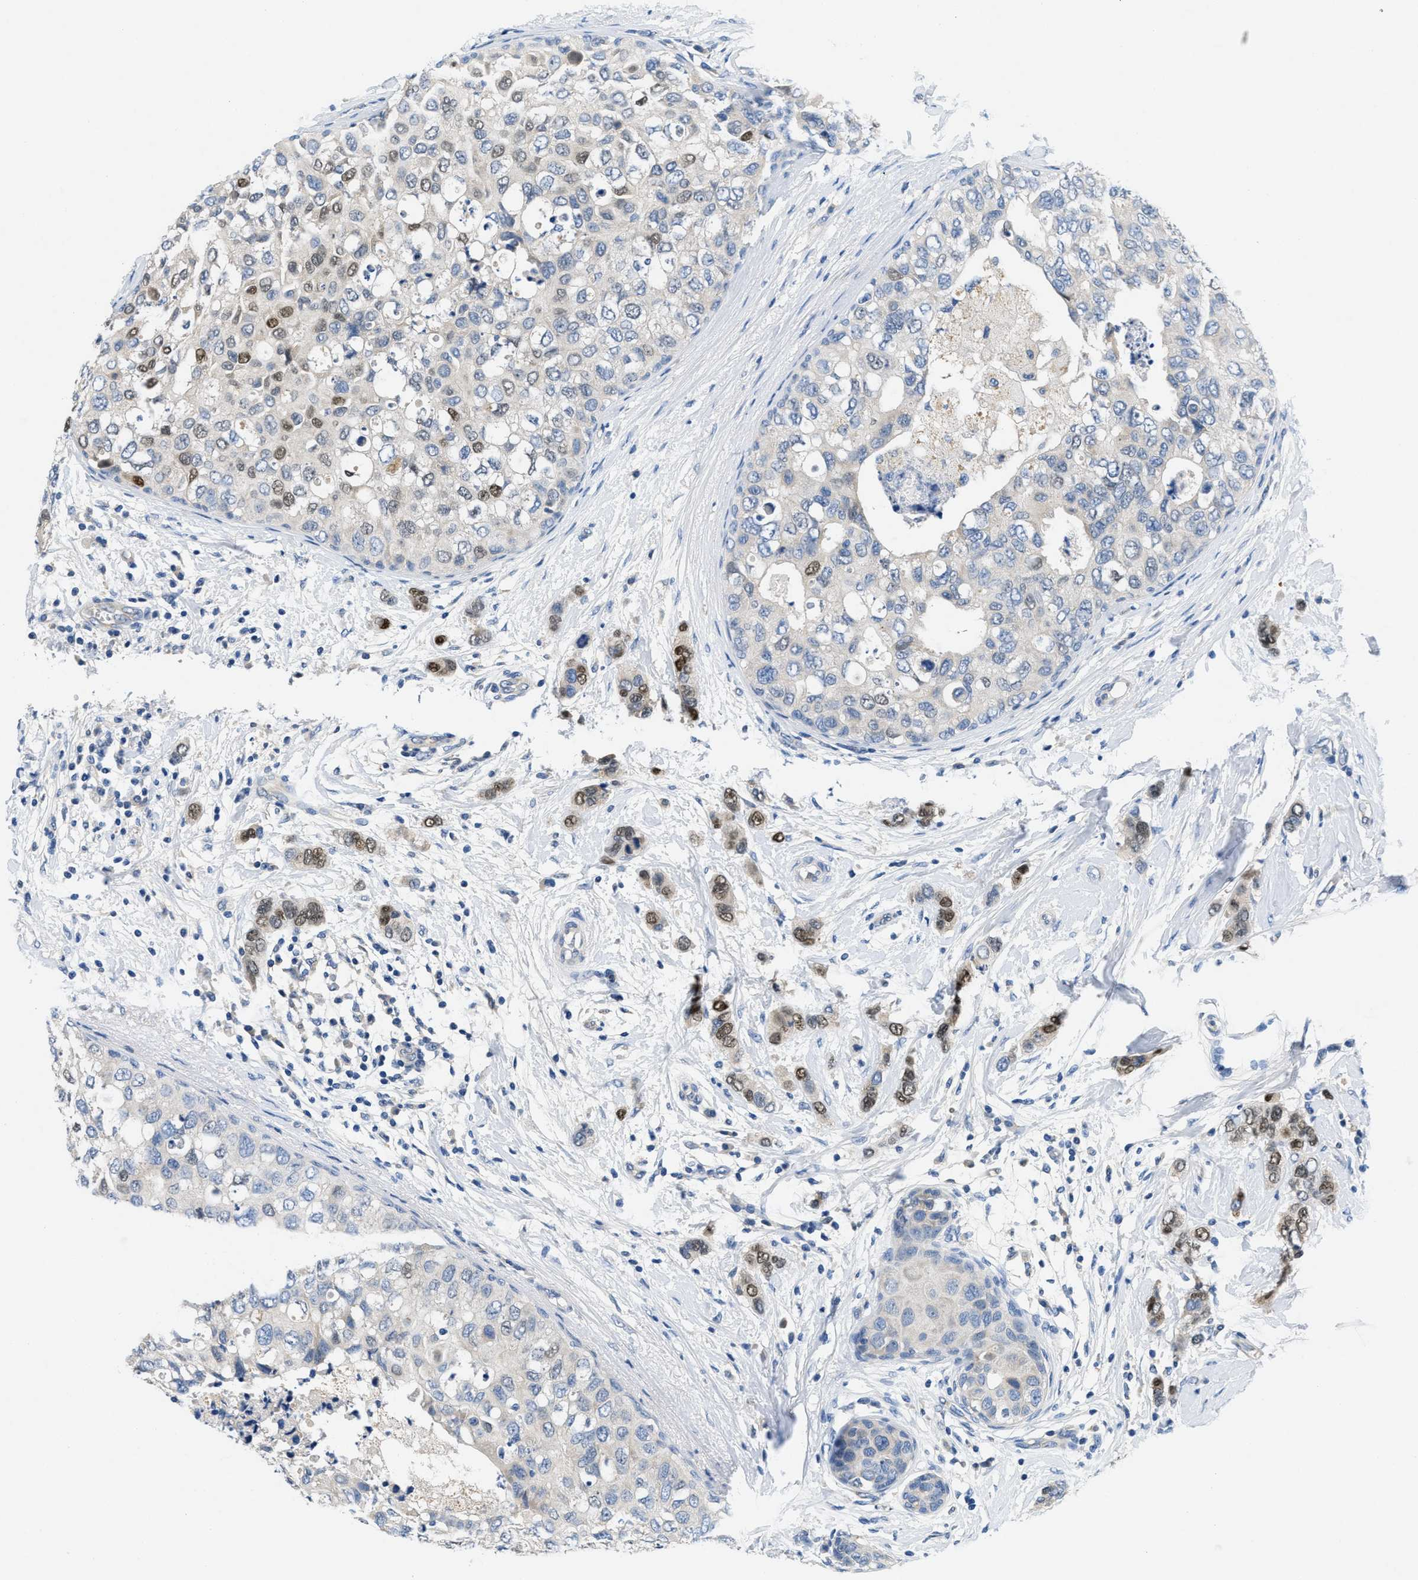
{"staining": {"intensity": "moderate", "quantity": "25%-75%", "location": "nuclear"}, "tissue": "breast cancer", "cell_type": "Tumor cells", "image_type": "cancer", "snomed": [{"axis": "morphology", "description": "Duct carcinoma"}, {"axis": "topography", "description": "Breast"}], "caption": "Human breast cancer (intraductal carcinoma) stained for a protein (brown) displays moderate nuclear positive expression in about 25%-75% of tumor cells.", "gene": "PGR", "patient": {"sex": "female", "age": 50}}